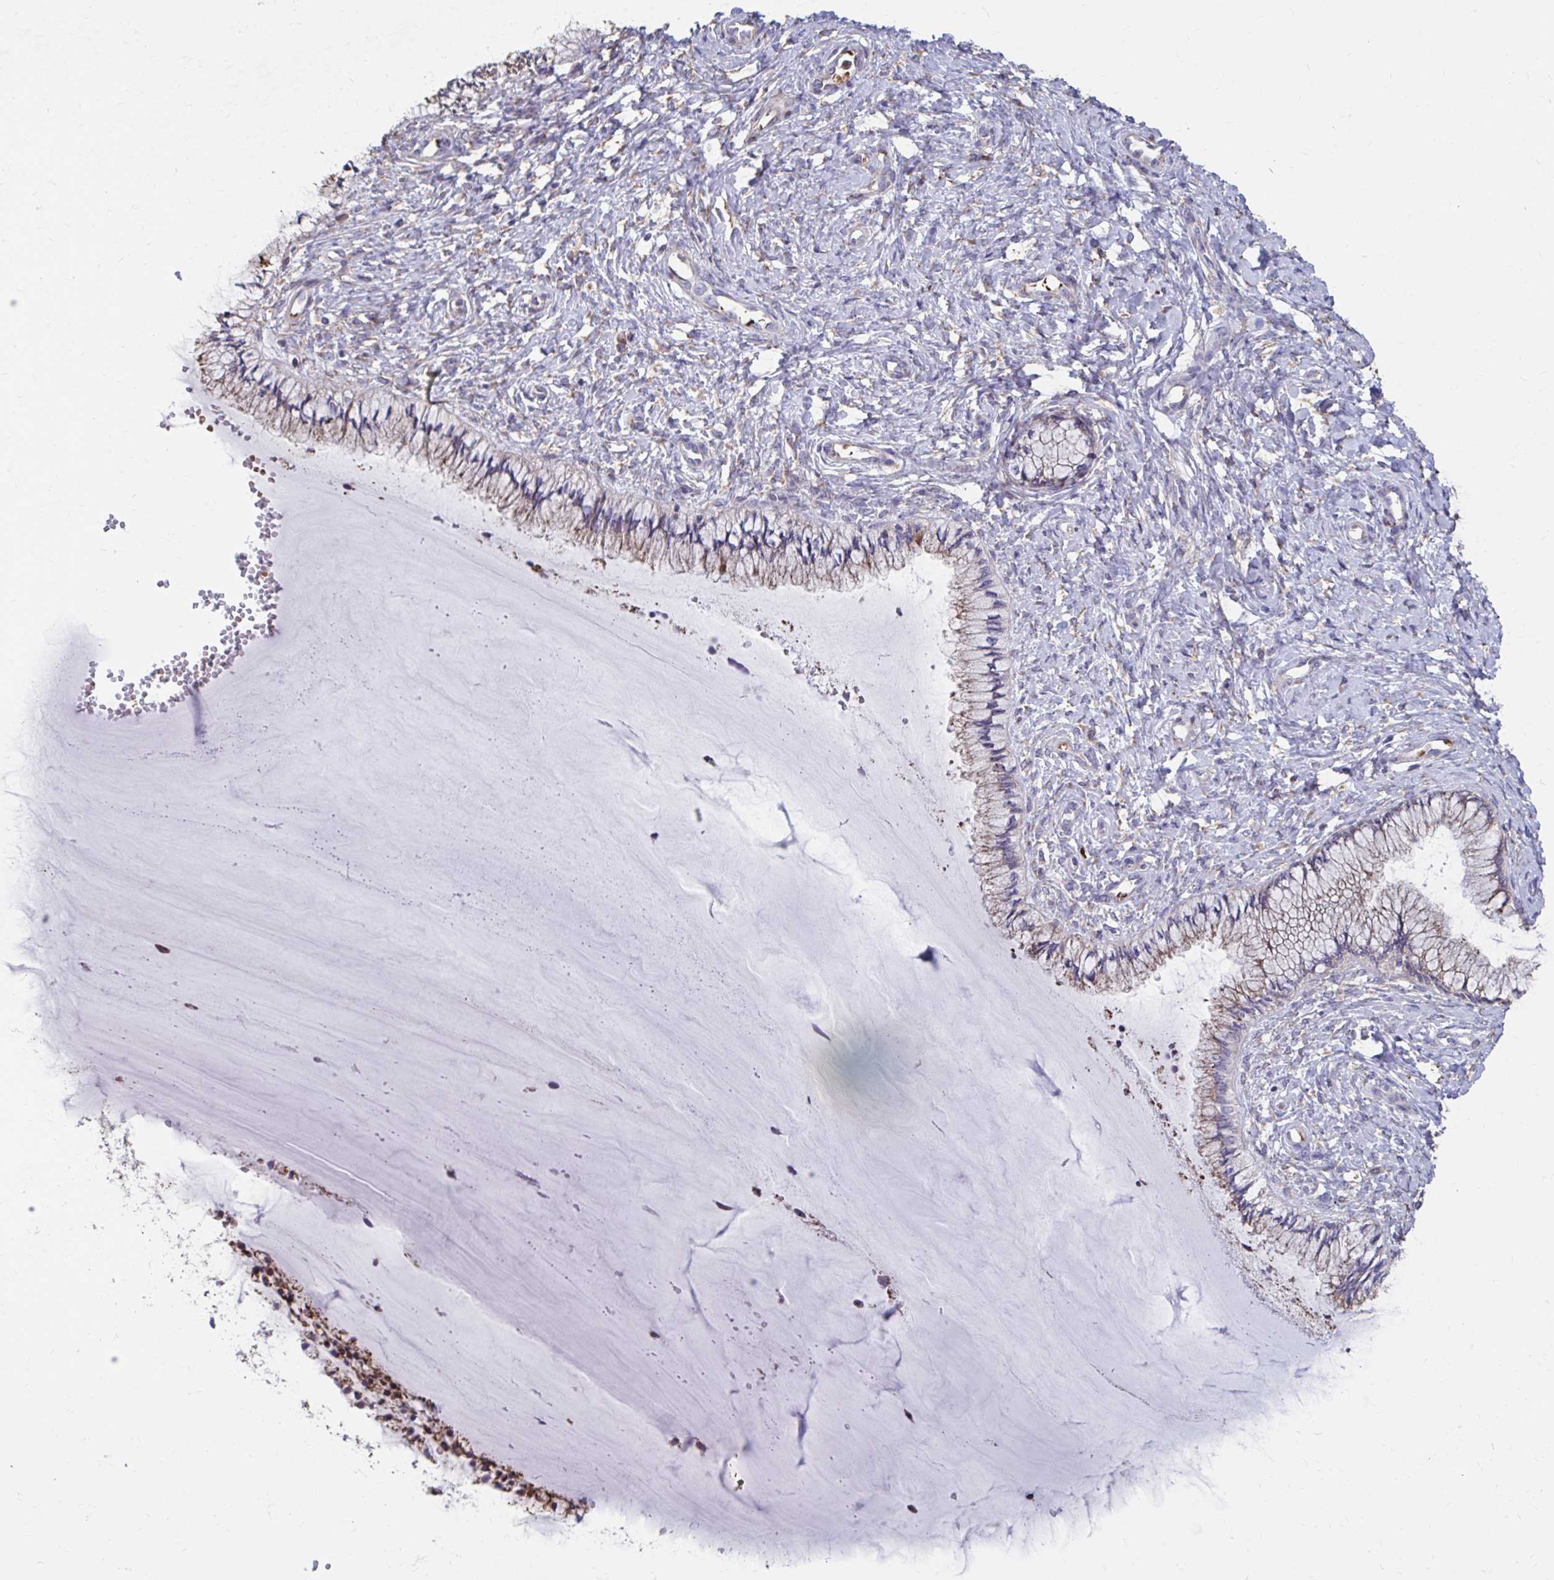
{"staining": {"intensity": "weak", "quantity": "<25%", "location": "cytoplasmic/membranous"}, "tissue": "cervix", "cell_type": "Glandular cells", "image_type": "normal", "snomed": [{"axis": "morphology", "description": "Normal tissue, NOS"}, {"axis": "topography", "description": "Cervix"}], "caption": "There is no significant expression in glandular cells of cervix. Nuclei are stained in blue.", "gene": "FKBP2", "patient": {"sex": "female", "age": 37}}